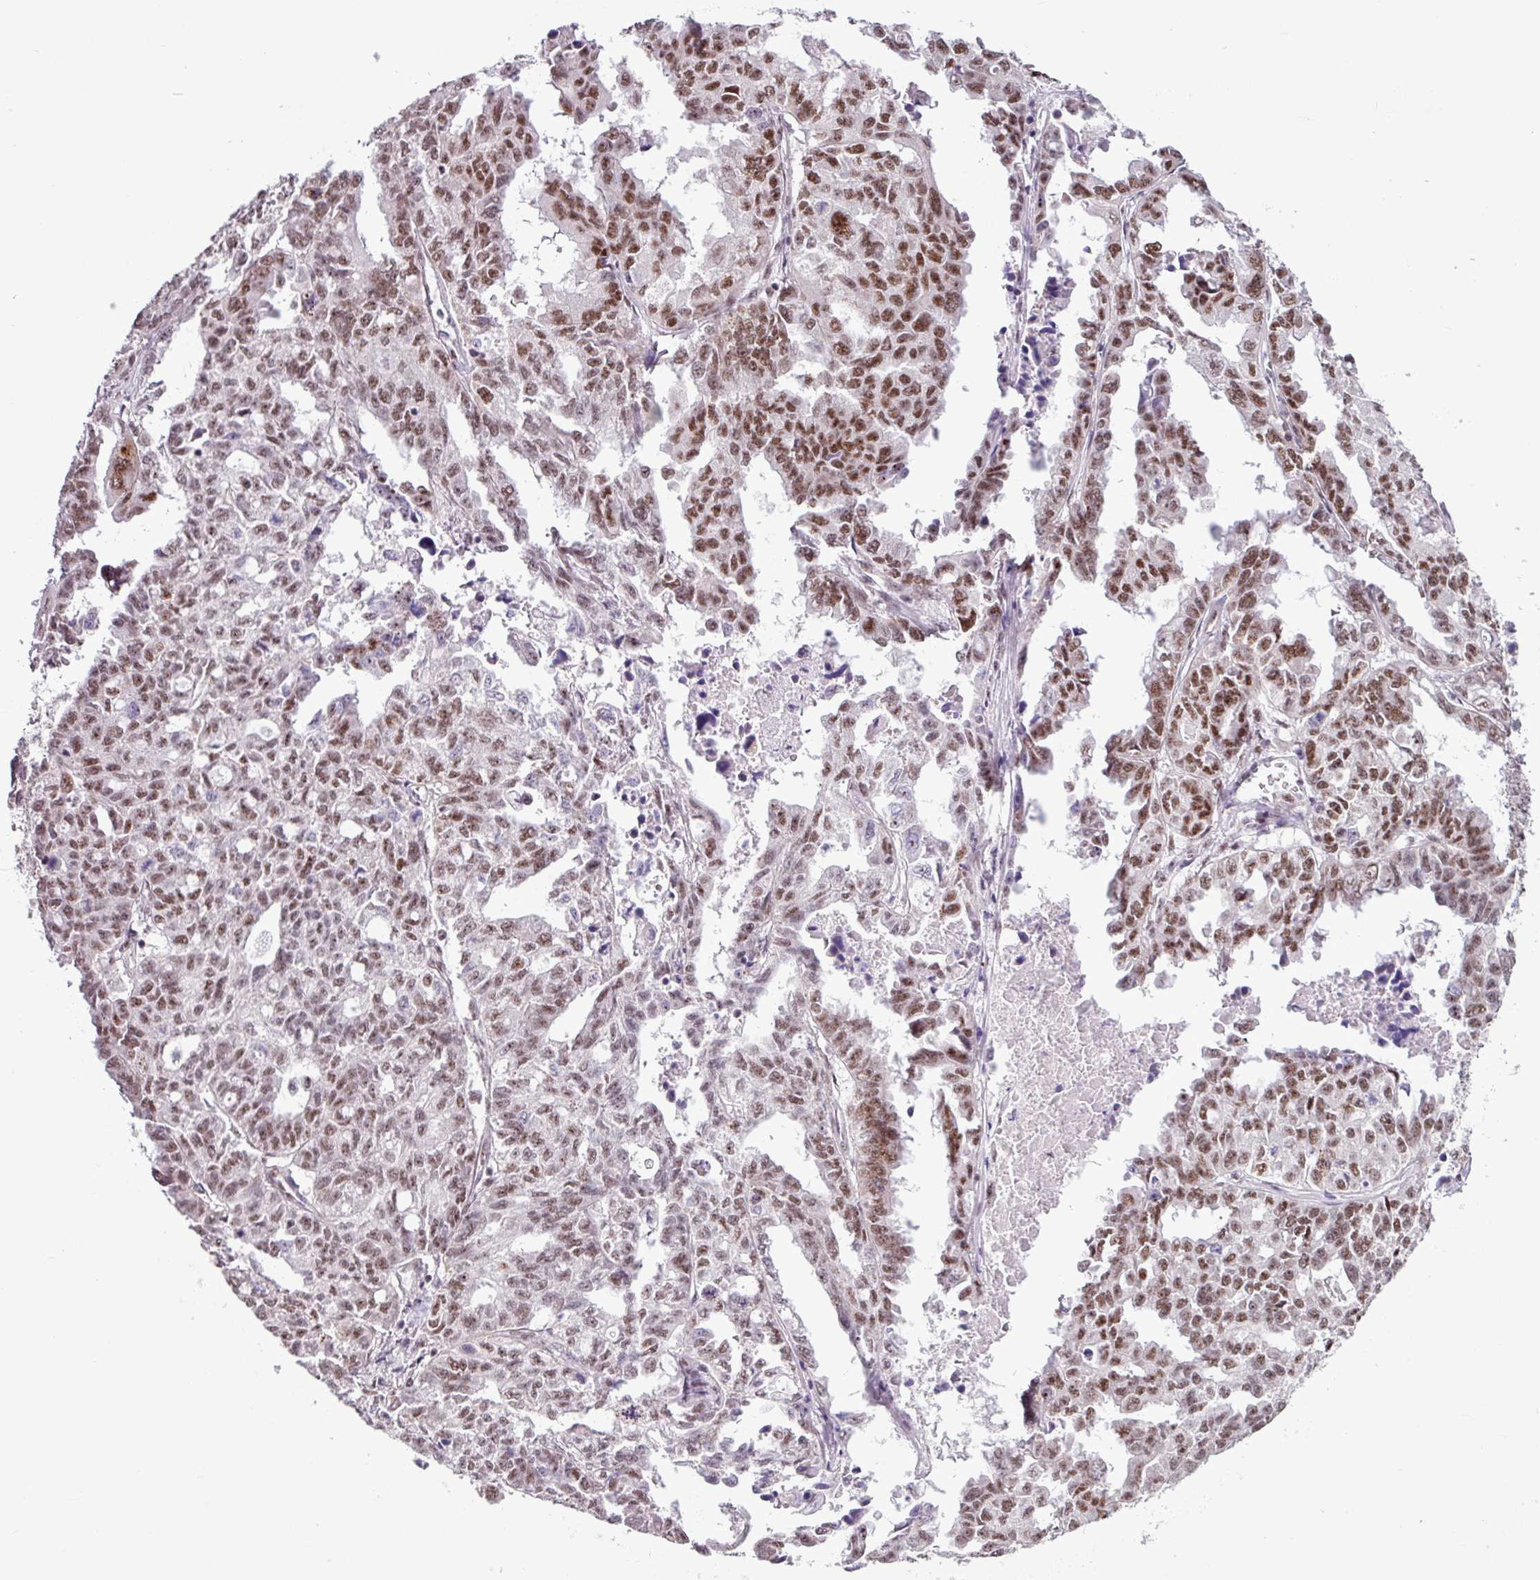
{"staining": {"intensity": "moderate", "quantity": ">75%", "location": "nuclear"}, "tissue": "ovarian cancer", "cell_type": "Tumor cells", "image_type": "cancer", "snomed": [{"axis": "morphology", "description": "Adenocarcinoma, NOS"}, {"axis": "morphology", "description": "Carcinoma, endometroid"}, {"axis": "topography", "description": "Ovary"}], "caption": "Ovarian cancer (endometroid carcinoma) stained for a protein displays moderate nuclear positivity in tumor cells.", "gene": "UTP18", "patient": {"sex": "female", "age": 72}}